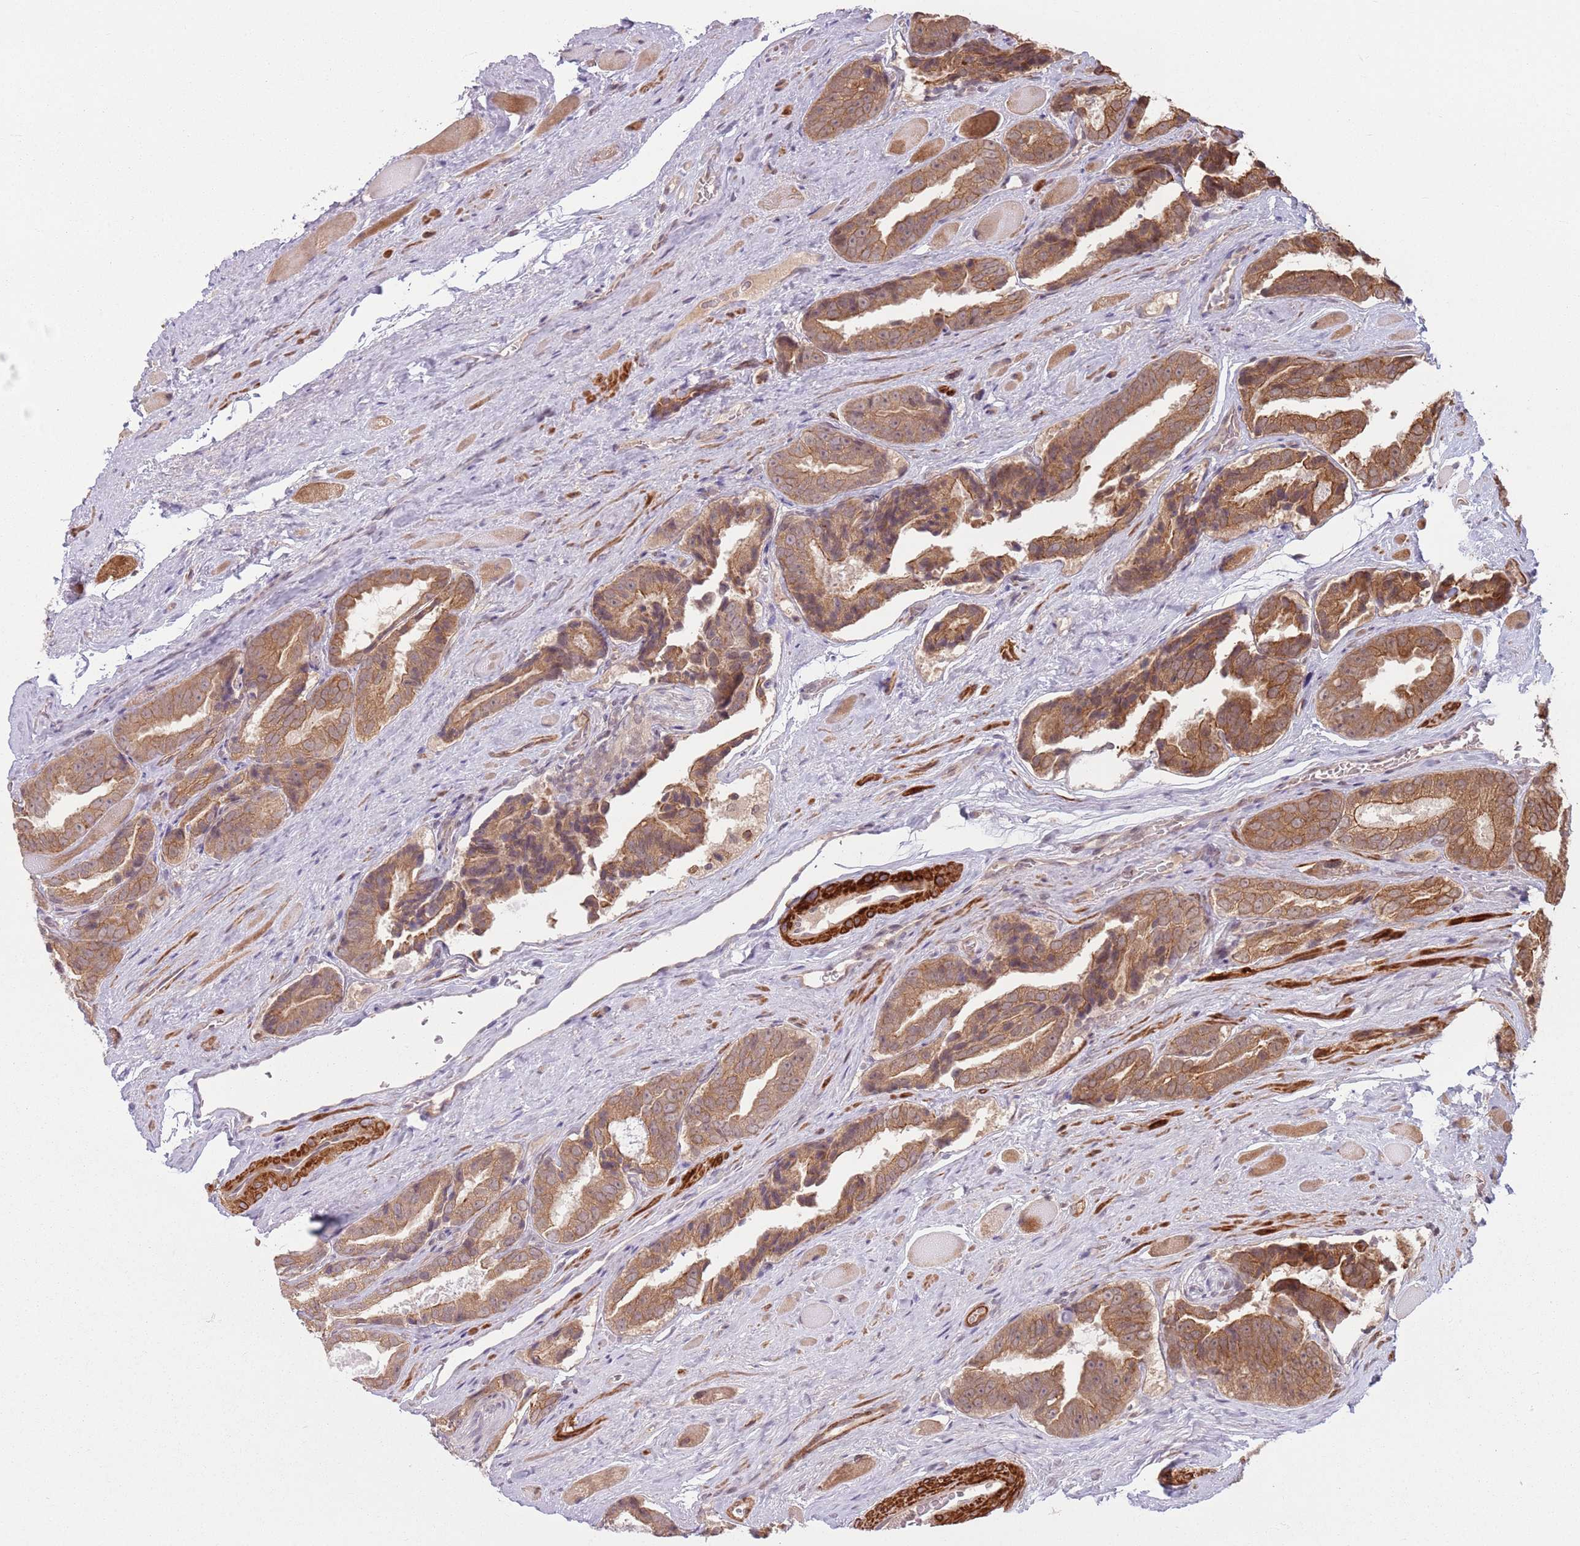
{"staining": {"intensity": "moderate", "quantity": ">75%", "location": "cytoplasmic/membranous"}, "tissue": "prostate cancer", "cell_type": "Tumor cells", "image_type": "cancer", "snomed": [{"axis": "morphology", "description": "Adenocarcinoma, High grade"}, {"axis": "topography", "description": "Prostate"}], "caption": "This histopathology image exhibits immunohistochemistry (IHC) staining of human prostate cancer, with medium moderate cytoplasmic/membranous positivity in about >75% of tumor cells.", "gene": "CCDC154", "patient": {"sex": "male", "age": 72}}